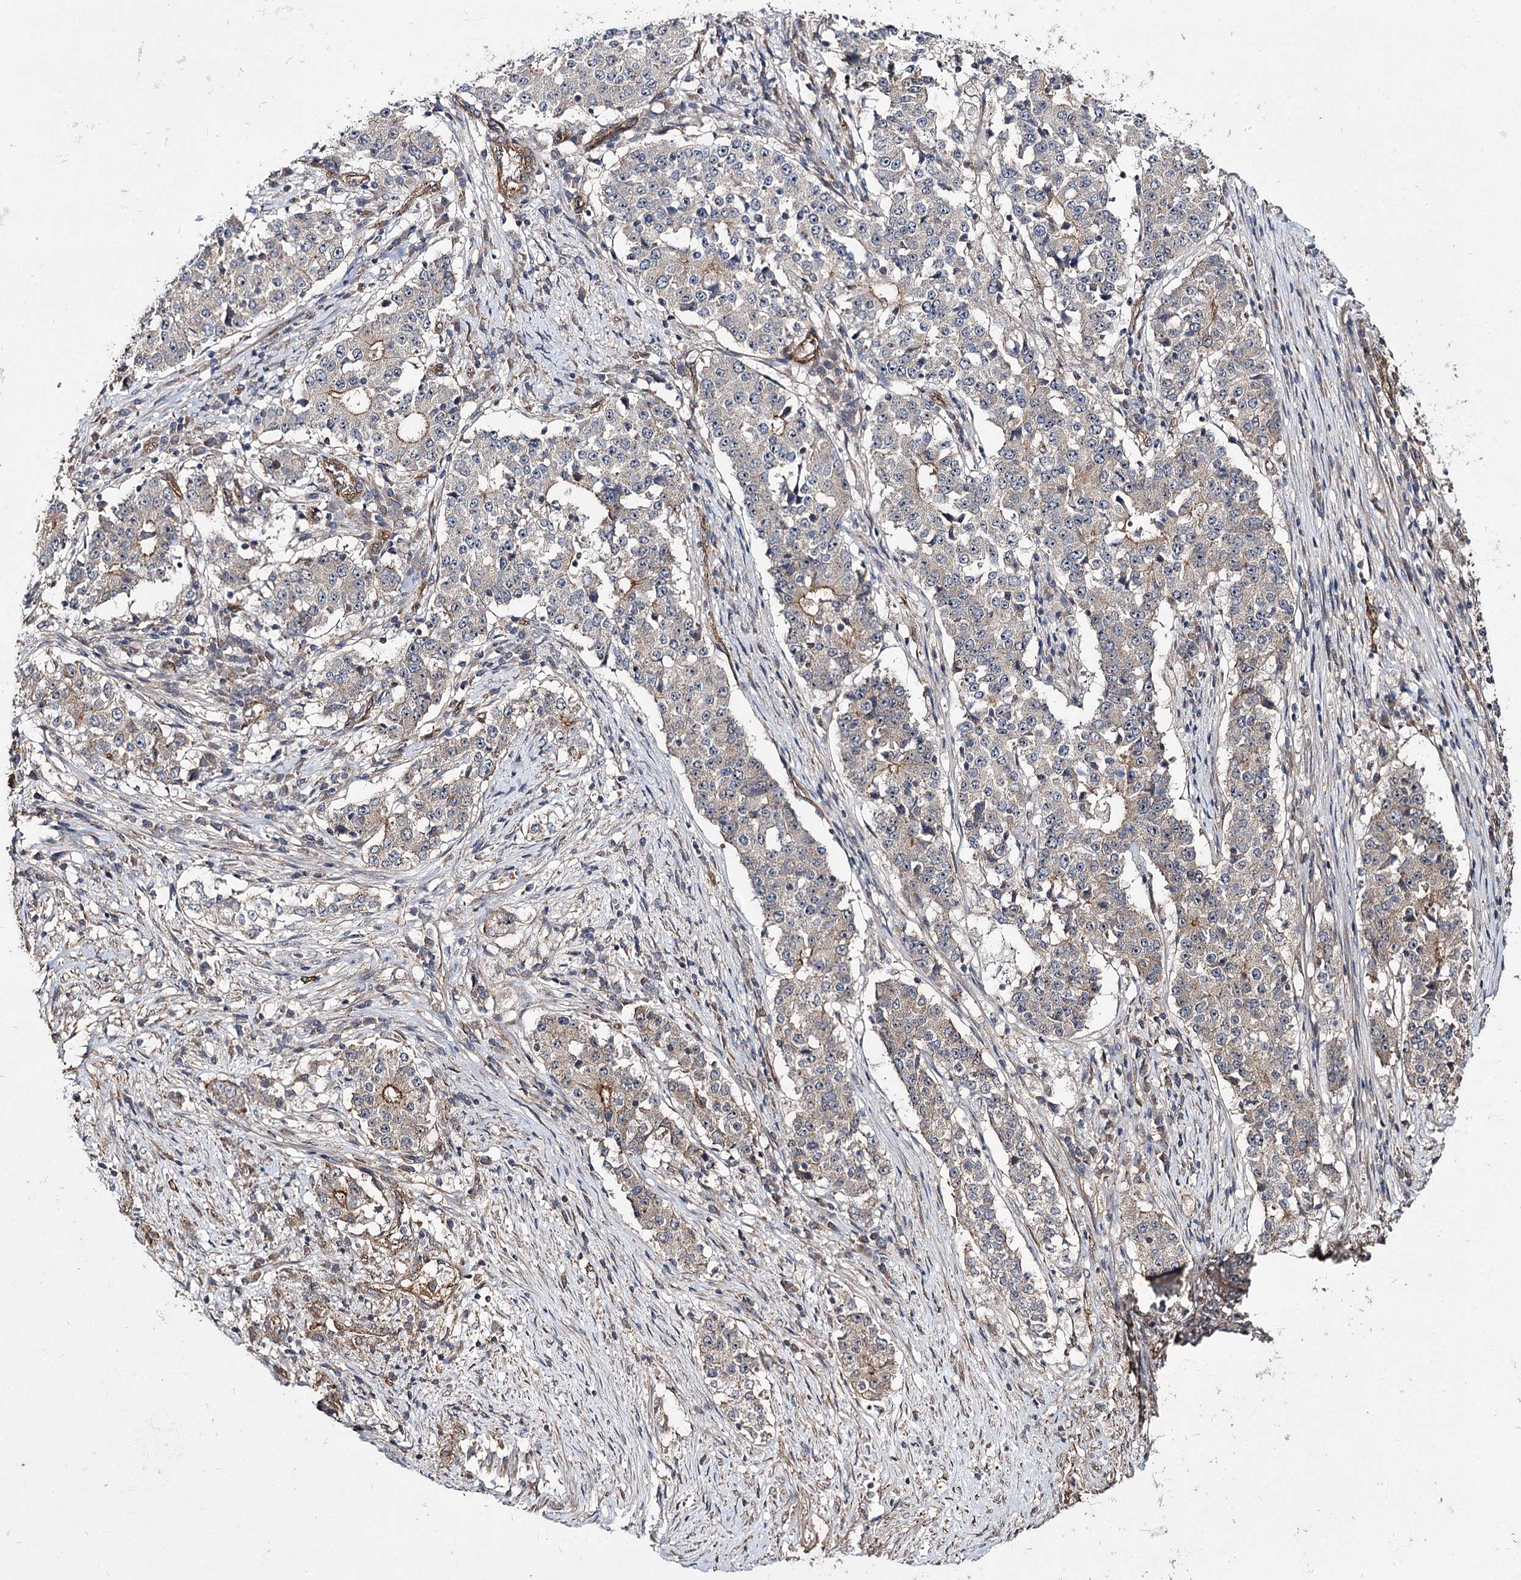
{"staining": {"intensity": "weak", "quantity": "25%-75%", "location": "cytoplasmic/membranous"}, "tissue": "stomach cancer", "cell_type": "Tumor cells", "image_type": "cancer", "snomed": [{"axis": "morphology", "description": "Adenocarcinoma, NOS"}, {"axis": "topography", "description": "Stomach"}], "caption": "Human stomach adenocarcinoma stained with a protein marker reveals weak staining in tumor cells.", "gene": "MYO1C", "patient": {"sex": "male", "age": 59}}